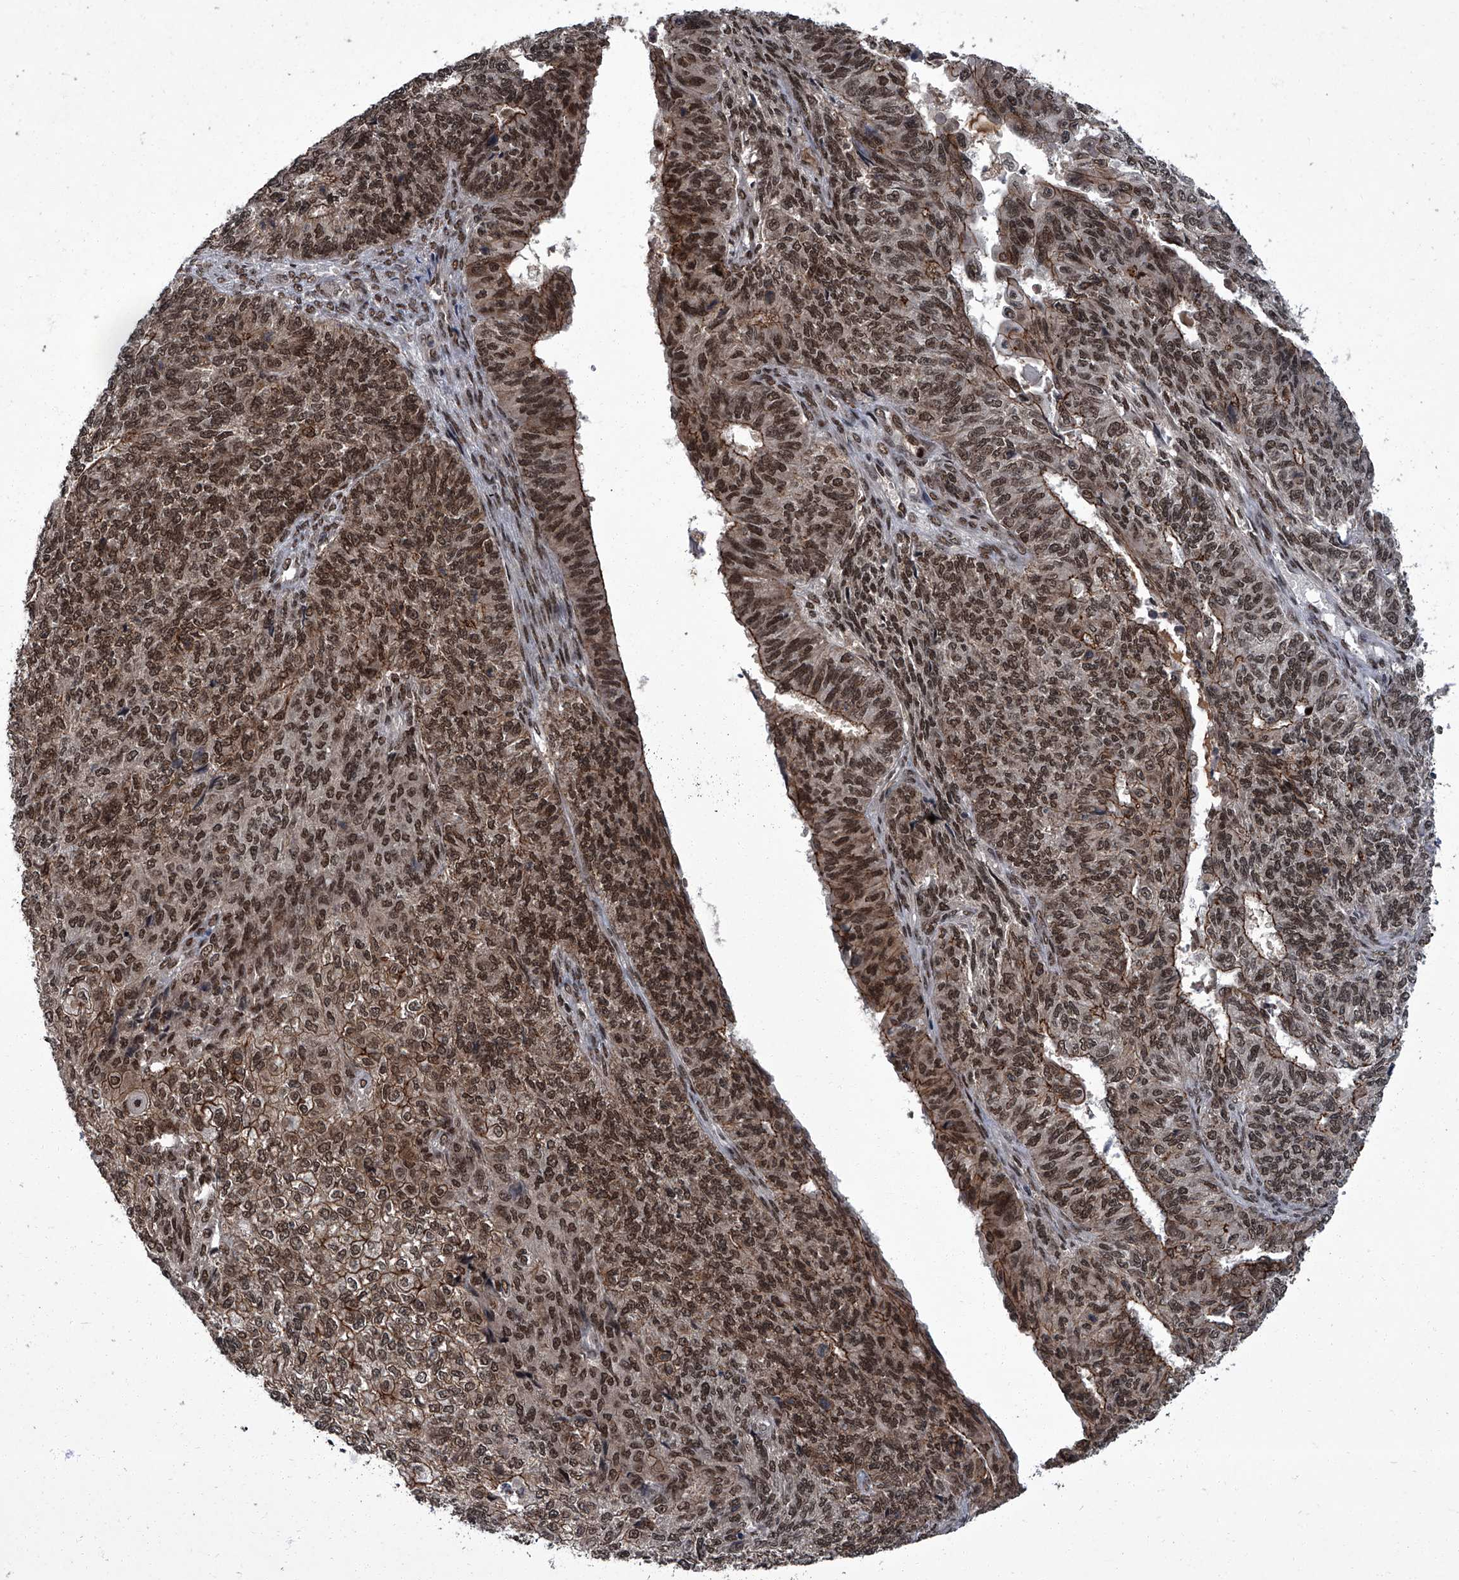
{"staining": {"intensity": "moderate", "quantity": ">75%", "location": "cytoplasmic/membranous,nuclear"}, "tissue": "endometrial cancer", "cell_type": "Tumor cells", "image_type": "cancer", "snomed": [{"axis": "morphology", "description": "Adenocarcinoma, NOS"}, {"axis": "topography", "description": "Endometrium"}], "caption": "This photomicrograph displays IHC staining of endometrial cancer (adenocarcinoma), with medium moderate cytoplasmic/membranous and nuclear positivity in approximately >75% of tumor cells.", "gene": "ZNF518B", "patient": {"sex": "female", "age": 32}}